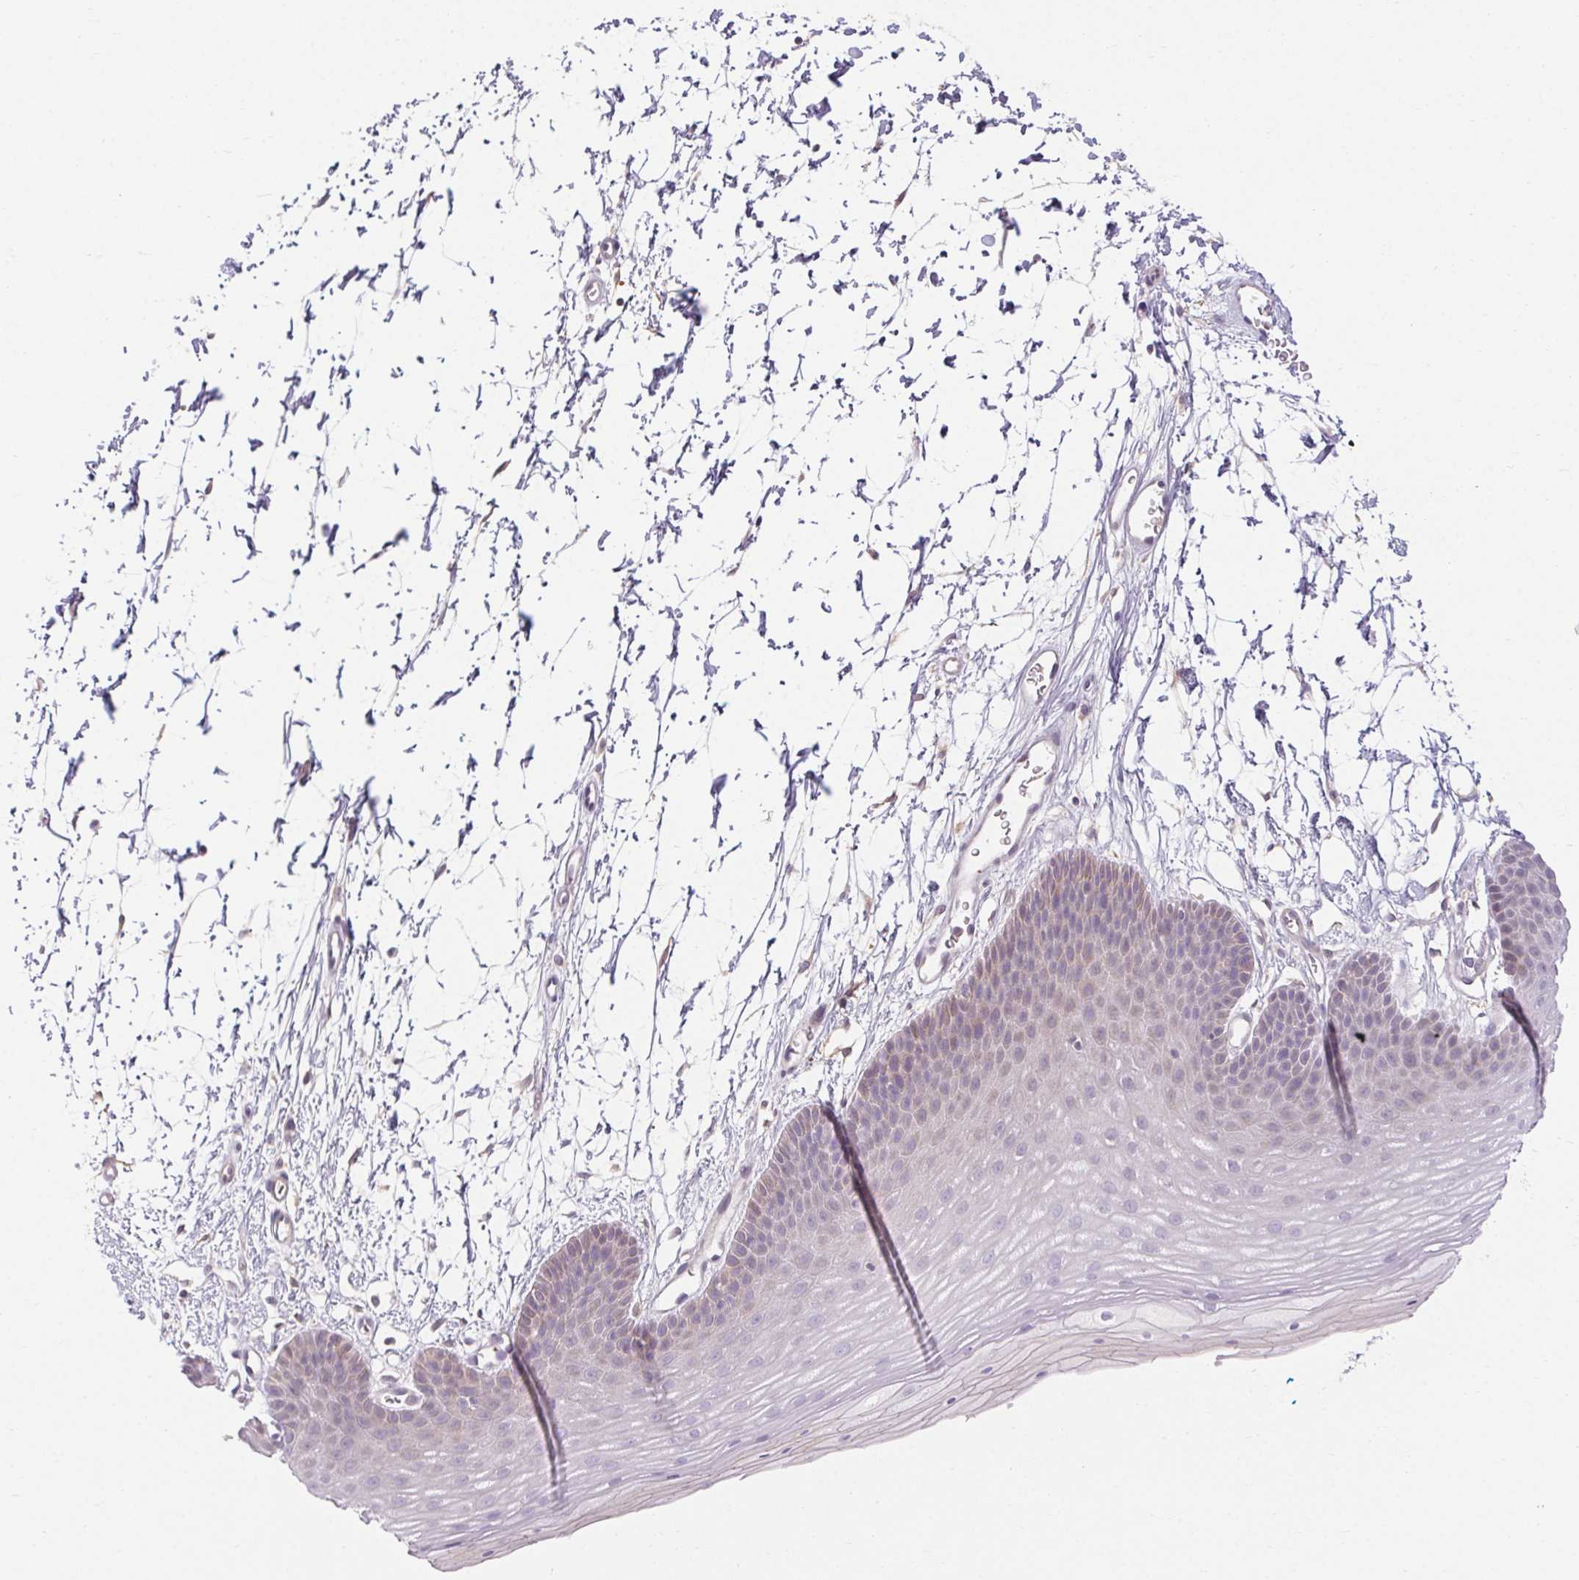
{"staining": {"intensity": "negative", "quantity": "none", "location": "none"}, "tissue": "skin", "cell_type": "Epidermal cells", "image_type": "normal", "snomed": [{"axis": "morphology", "description": "Normal tissue, NOS"}, {"axis": "topography", "description": "Anal"}], "caption": "Protein analysis of unremarkable skin reveals no significant positivity in epidermal cells.", "gene": "TMEM52B", "patient": {"sex": "male", "age": 53}}